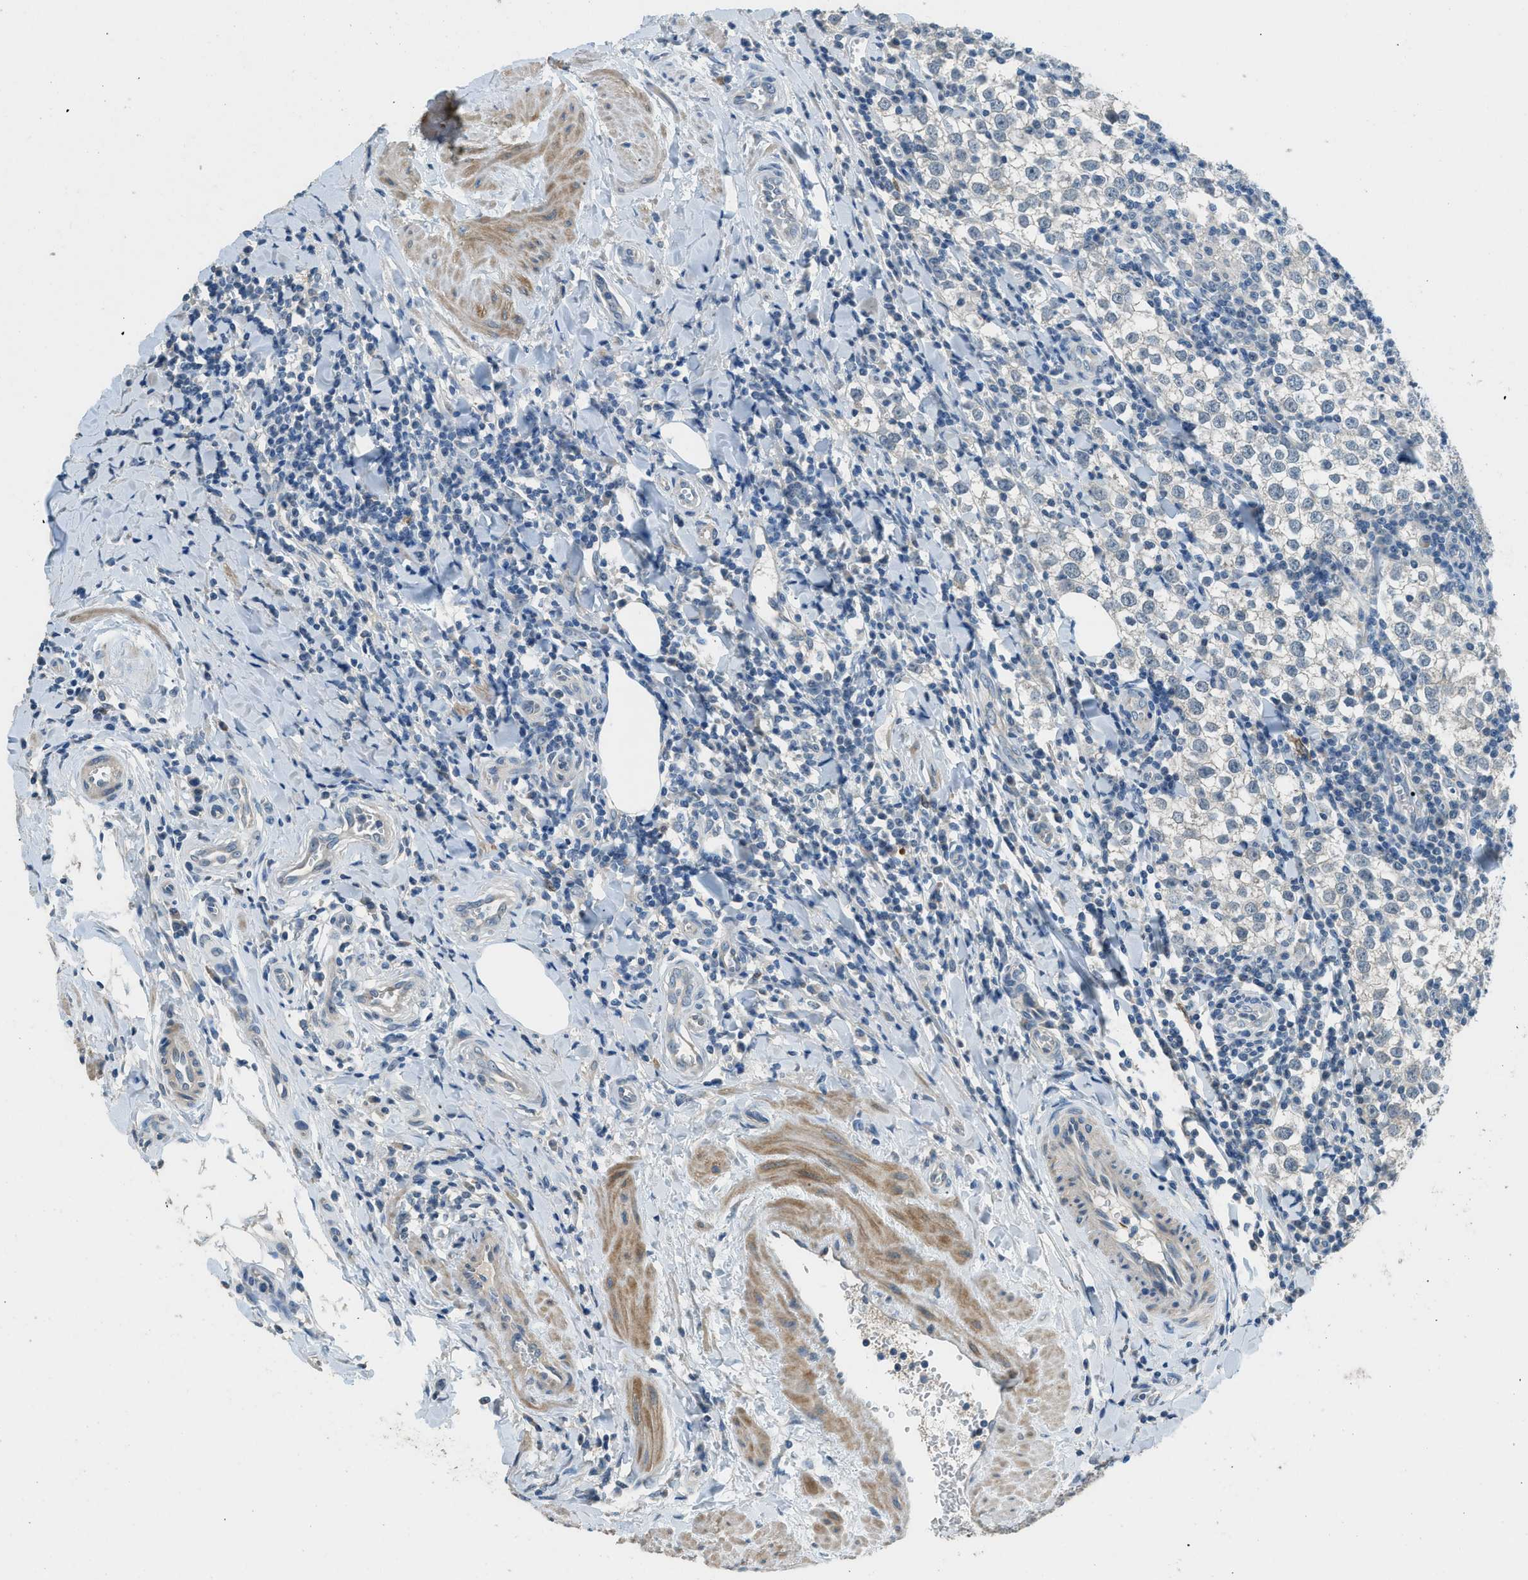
{"staining": {"intensity": "negative", "quantity": "none", "location": "none"}, "tissue": "testis cancer", "cell_type": "Tumor cells", "image_type": "cancer", "snomed": [{"axis": "morphology", "description": "Seminoma, NOS"}, {"axis": "morphology", "description": "Carcinoma, Embryonal, NOS"}, {"axis": "topography", "description": "Testis"}], "caption": "This is an immunohistochemistry micrograph of testis cancer. There is no staining in tumor cells.", "gene": "TIMD4", "patient": {"sex": "male", "age": 36}}